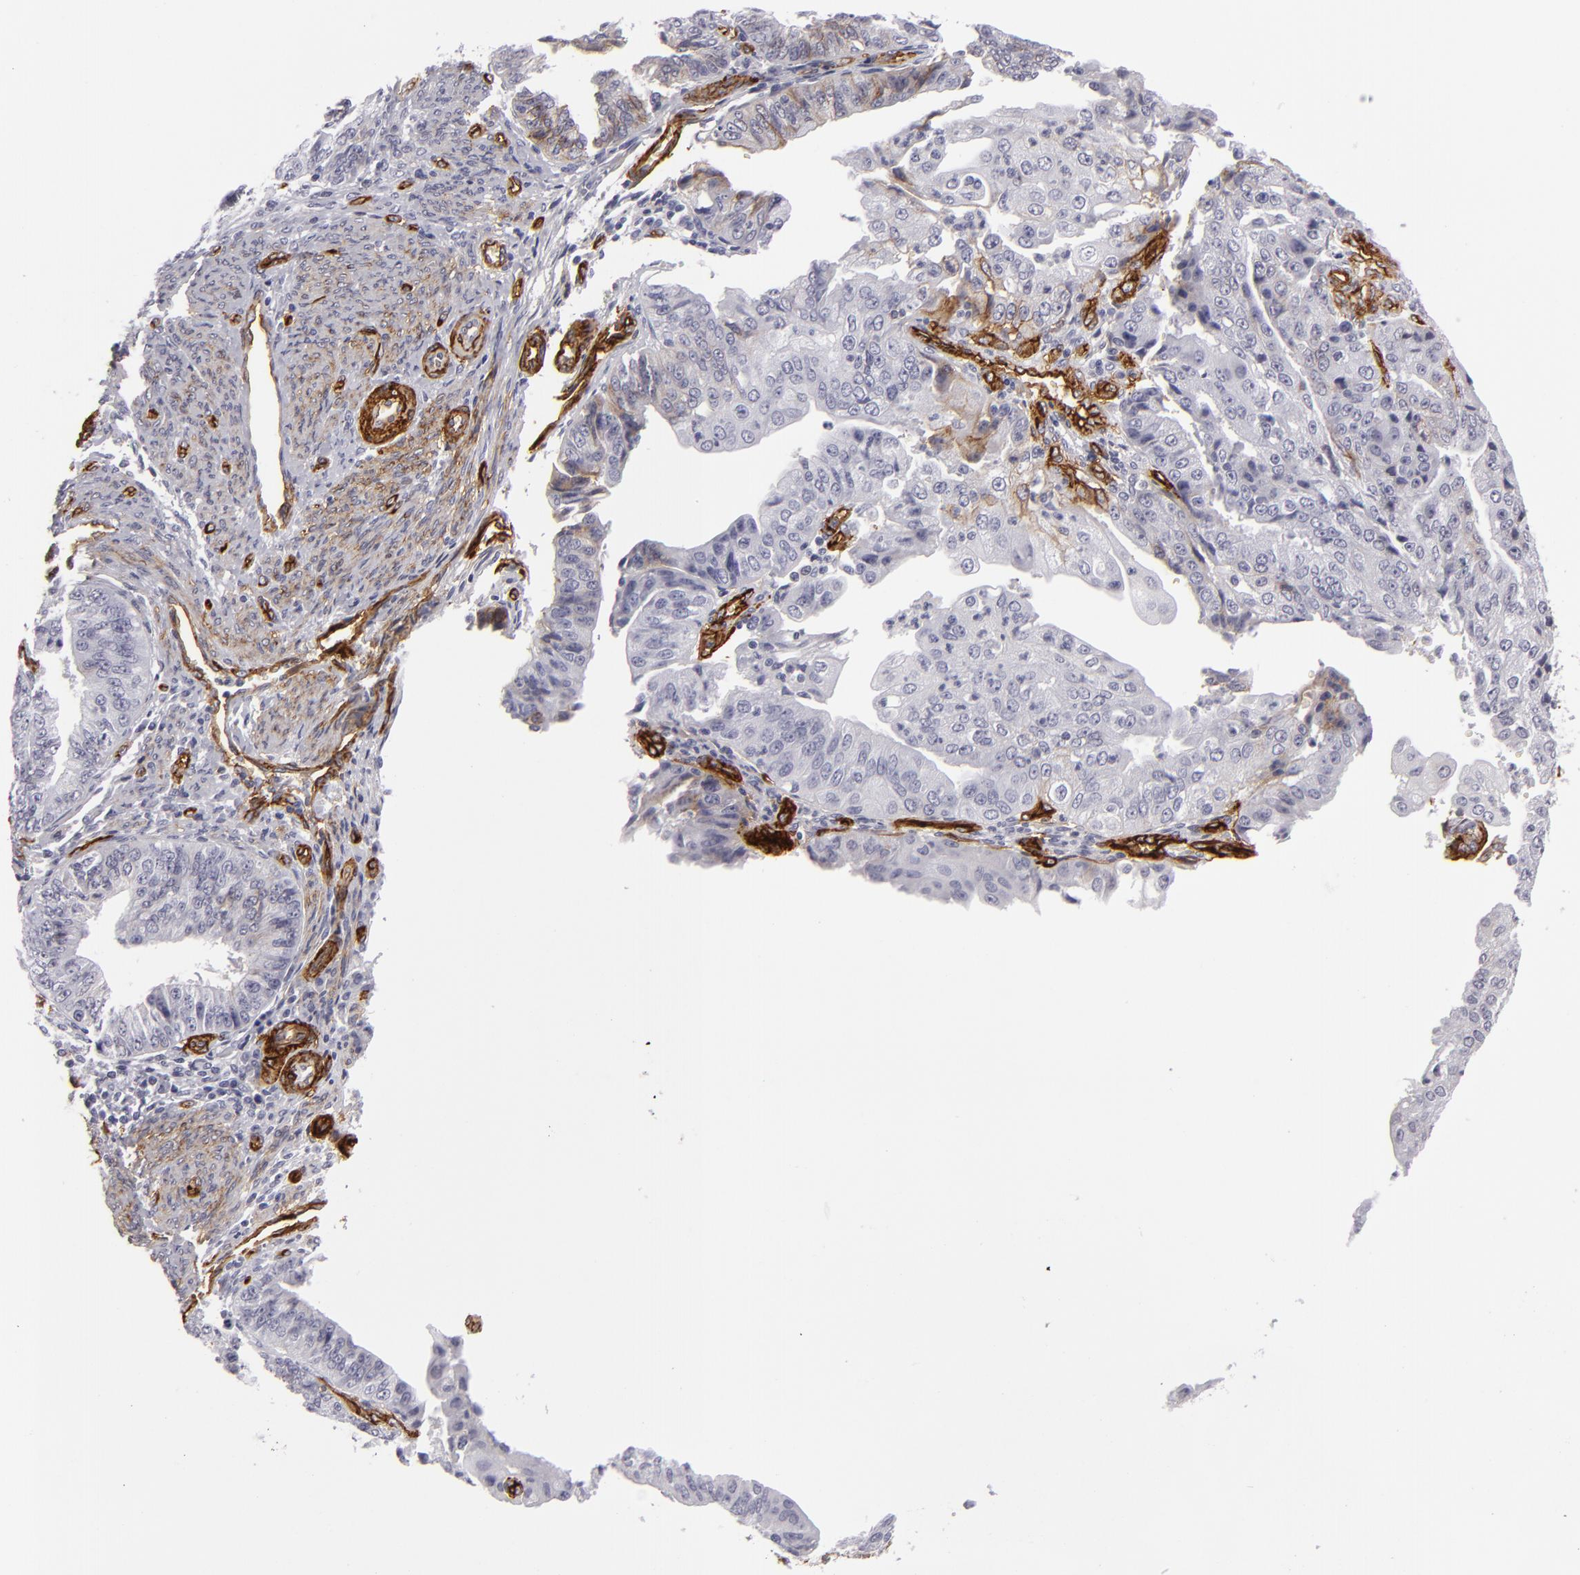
{"staining": {"intensity": "negative", "quantity": "none", "location": "none"}, "tissue": "endometrial cancer", "cell_type": "Tumor cells", "image_type": "cancer", "snomed": [{"axis": "morphology", "description": "Adenocarcinoma, NOS"}, {"axis": "topography", "description": "Endometrium"}], "caption": "An immunohistochemistry (IHC) photomicrograph of adenocarcinoma (endometrial) is shown. There is no staining in tumor cells of adenocarcinoma (endometrial). Brightfield microscopy of immunohistochemistry stained with DAB (3,3'-diaminobenzidine) (brown) and hematoxylin (blue), captured at high magnification.", "gene": "MCAM", "patient": {"sex": "female", "age": 56}}